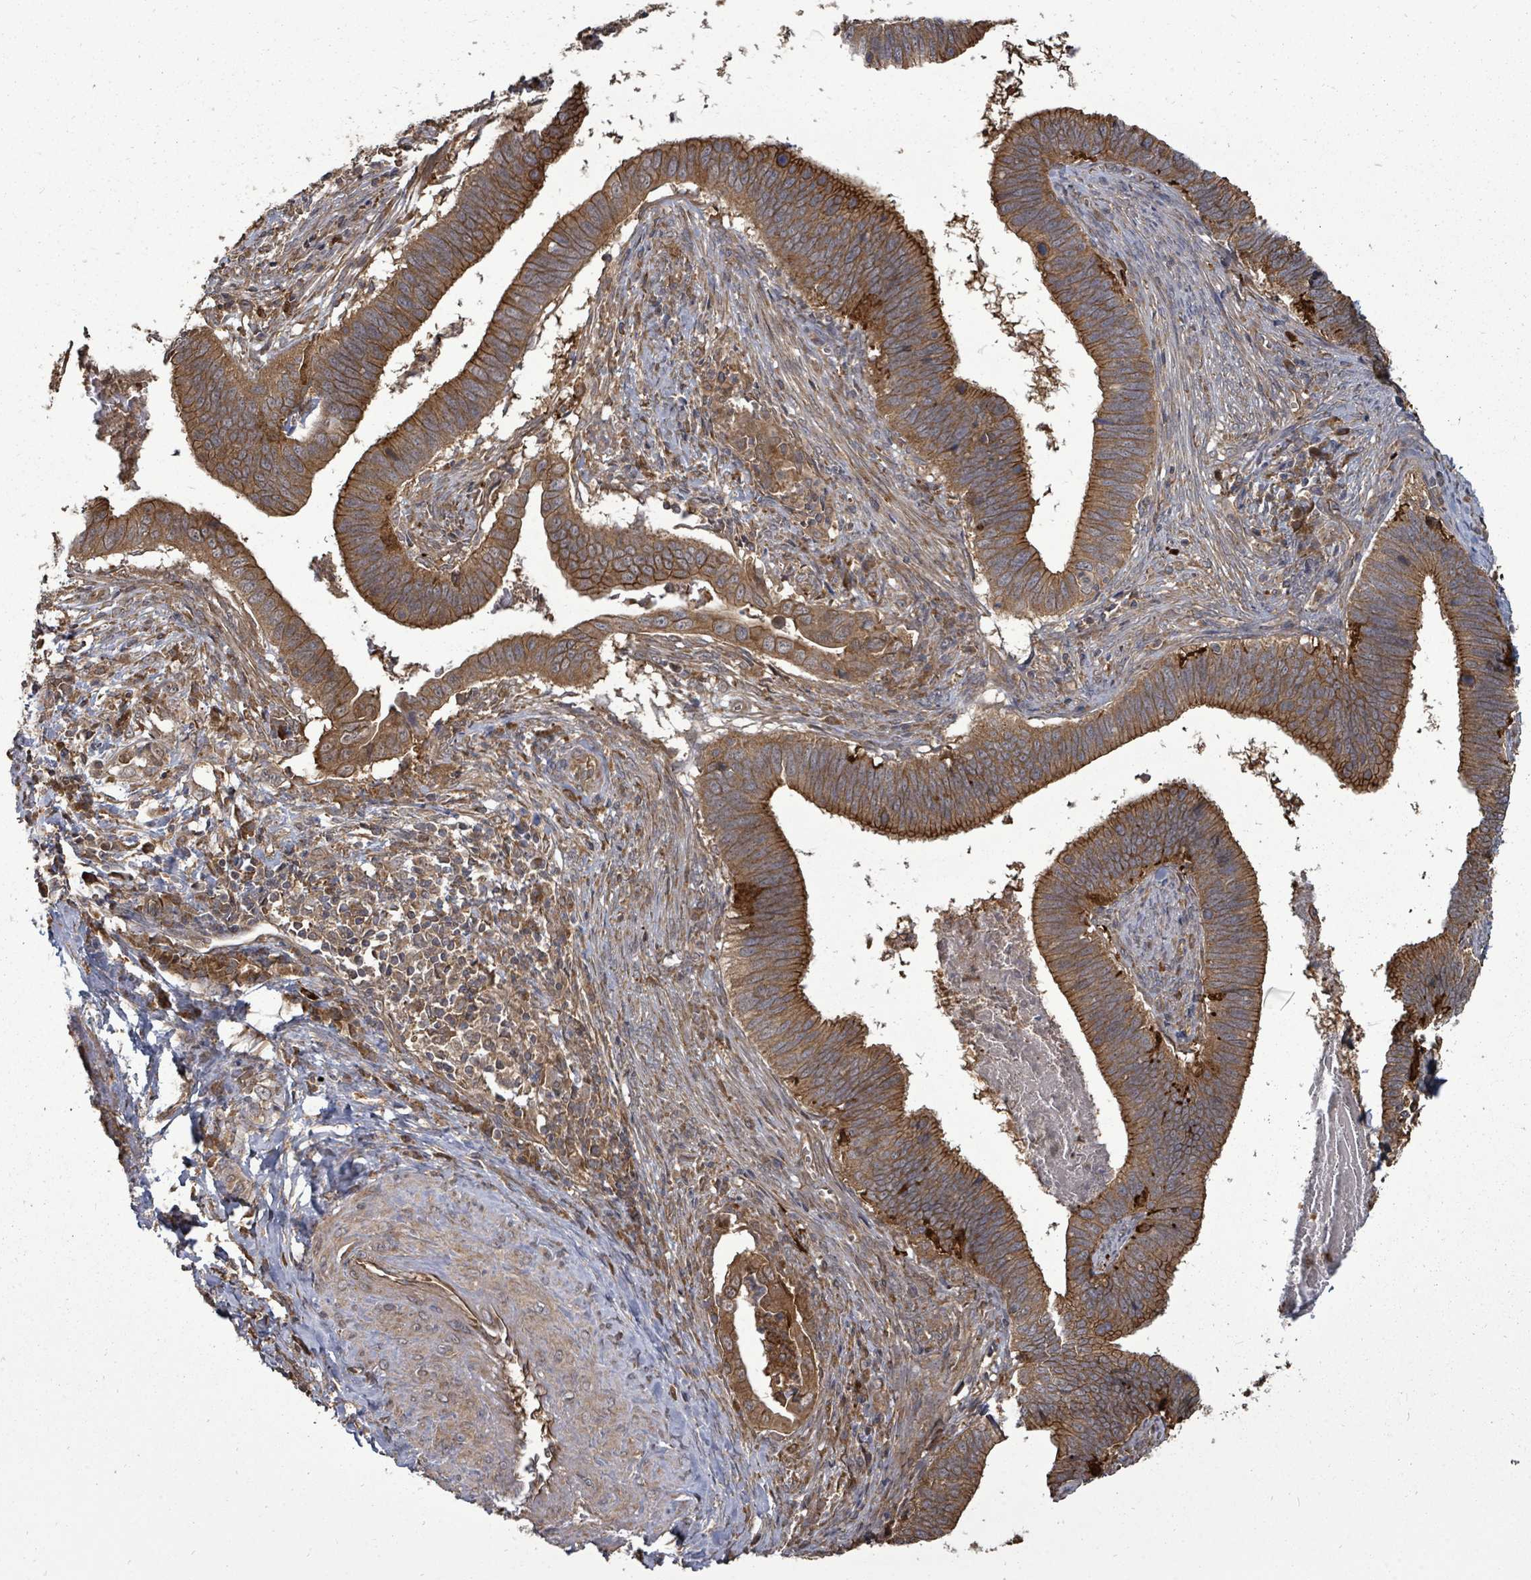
{"staining": {"intensity": "strong", "quantity": ">75%", "location": "cytoplasmic/membranous"}, "tissue": "cervical cancer", "cell_type": "Tumor cells", "image_type": "cancer", "snomed": [{"axis": "morphology", "description": "Adenocarcinoma, NOS"}, {"axis": "topography", "description": "Cervix"}], "caption": "A brown stain highlights strong cytoplasmic/membranous expression of a protein in human cervical adenocarcinoma tumor cells.", "gene": "EIF3C", "patient": {"sex": "female", "age": 42}}